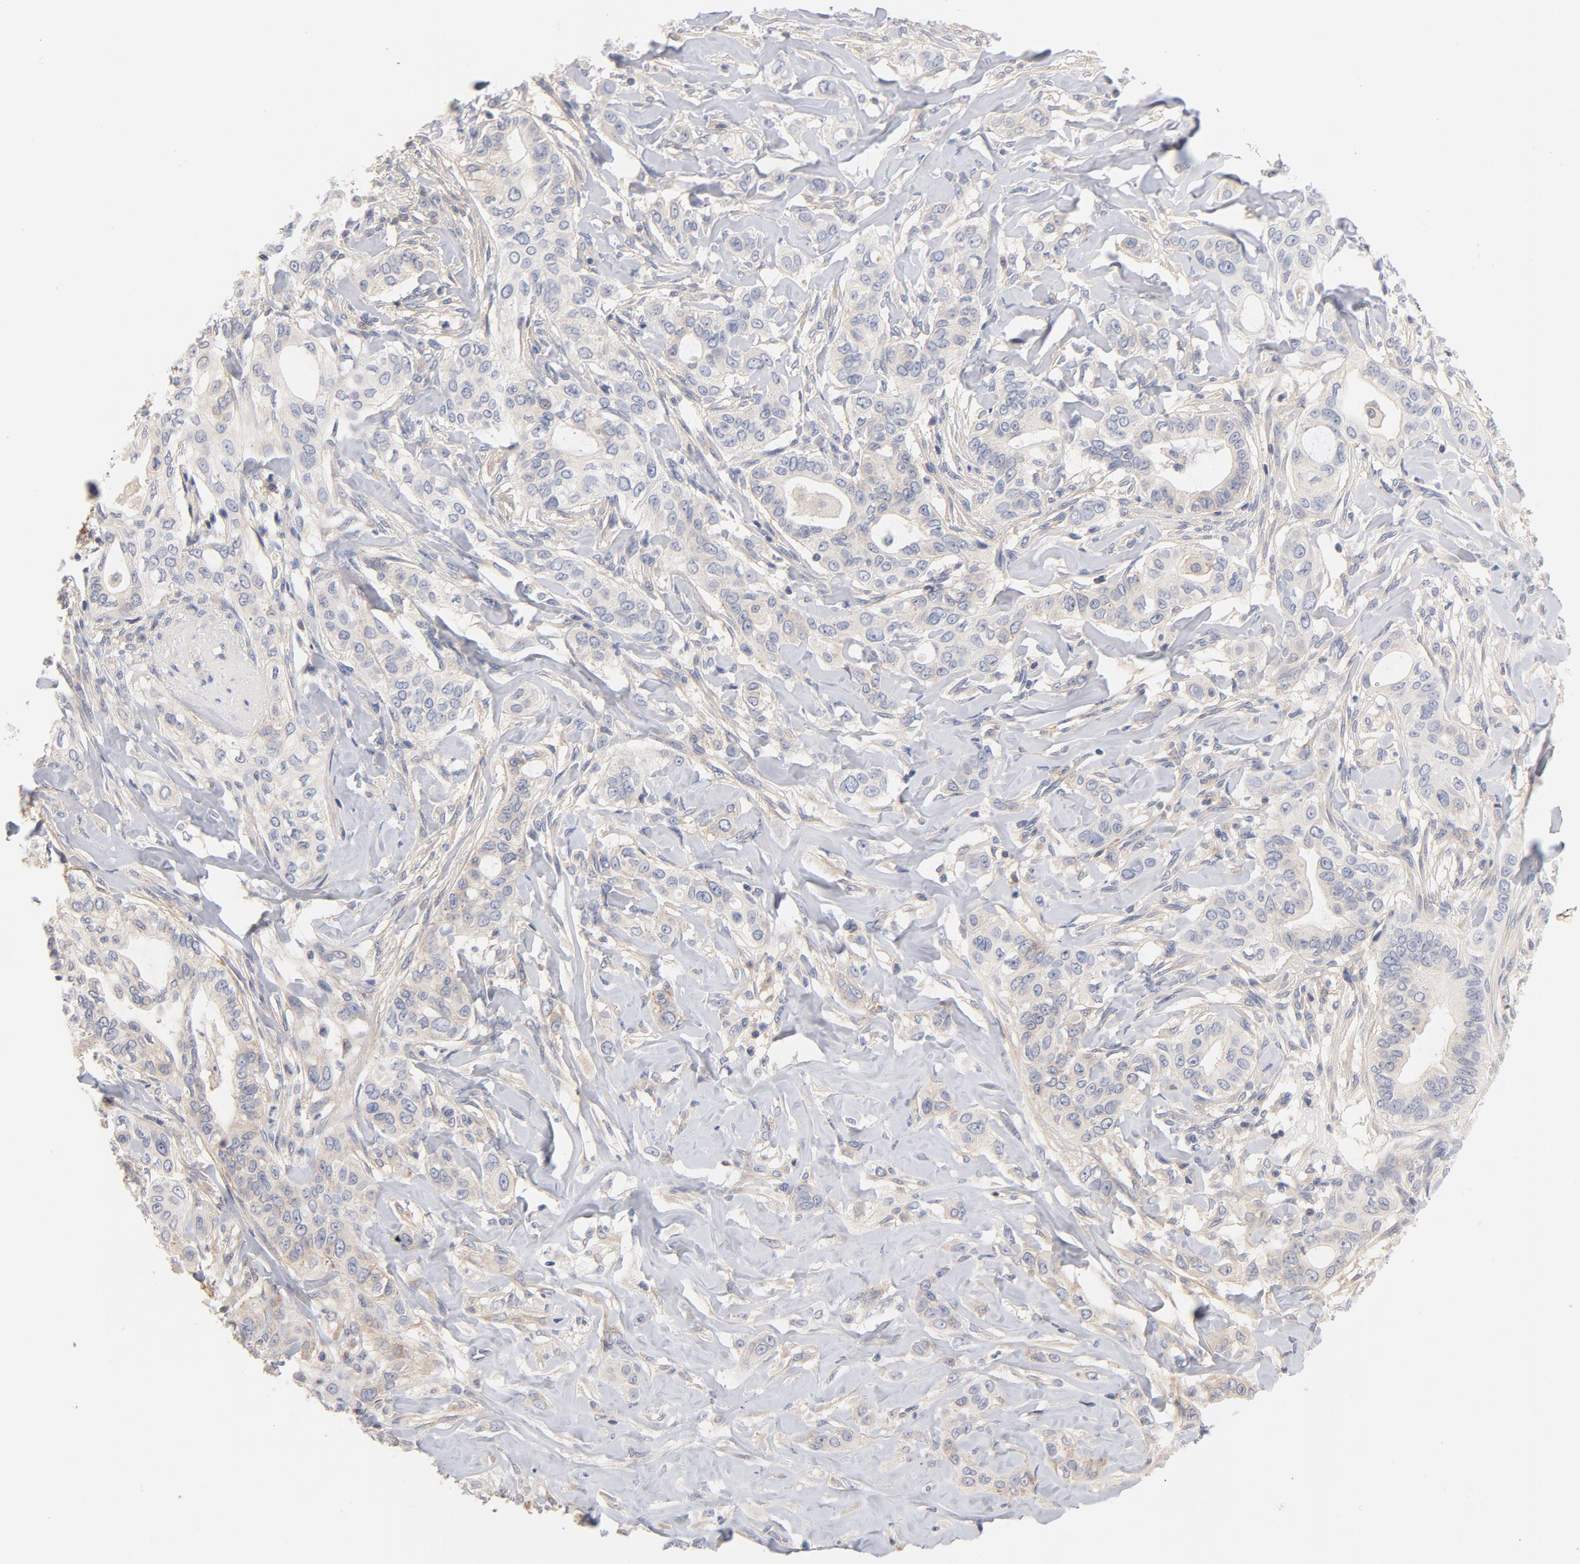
{"staining": {"intensity": "weak", "quantity": "25%-75%", "location": "cytoplasmic/membranous"}, "tissue": "liver cancer", "cell_type": "Tumor cells", "image_type": "cancer", "snomed": [{"axis": "morphology", "description": "Cholangiocarcinoma"}, {"axis": "topography", "description": "Liver"}], "caption": "This micrograph reveals liver cancer (cholangiocarcinoma) stained with immunohistochemistry (IHC) to label a protein in brown. The cytoplasmic/membranous of tumor cells show weak positivity for the protein. Nuclei are counter-stained blue.", "gene": "SETD3", "patient": {"sex": "female", "age": 67}}